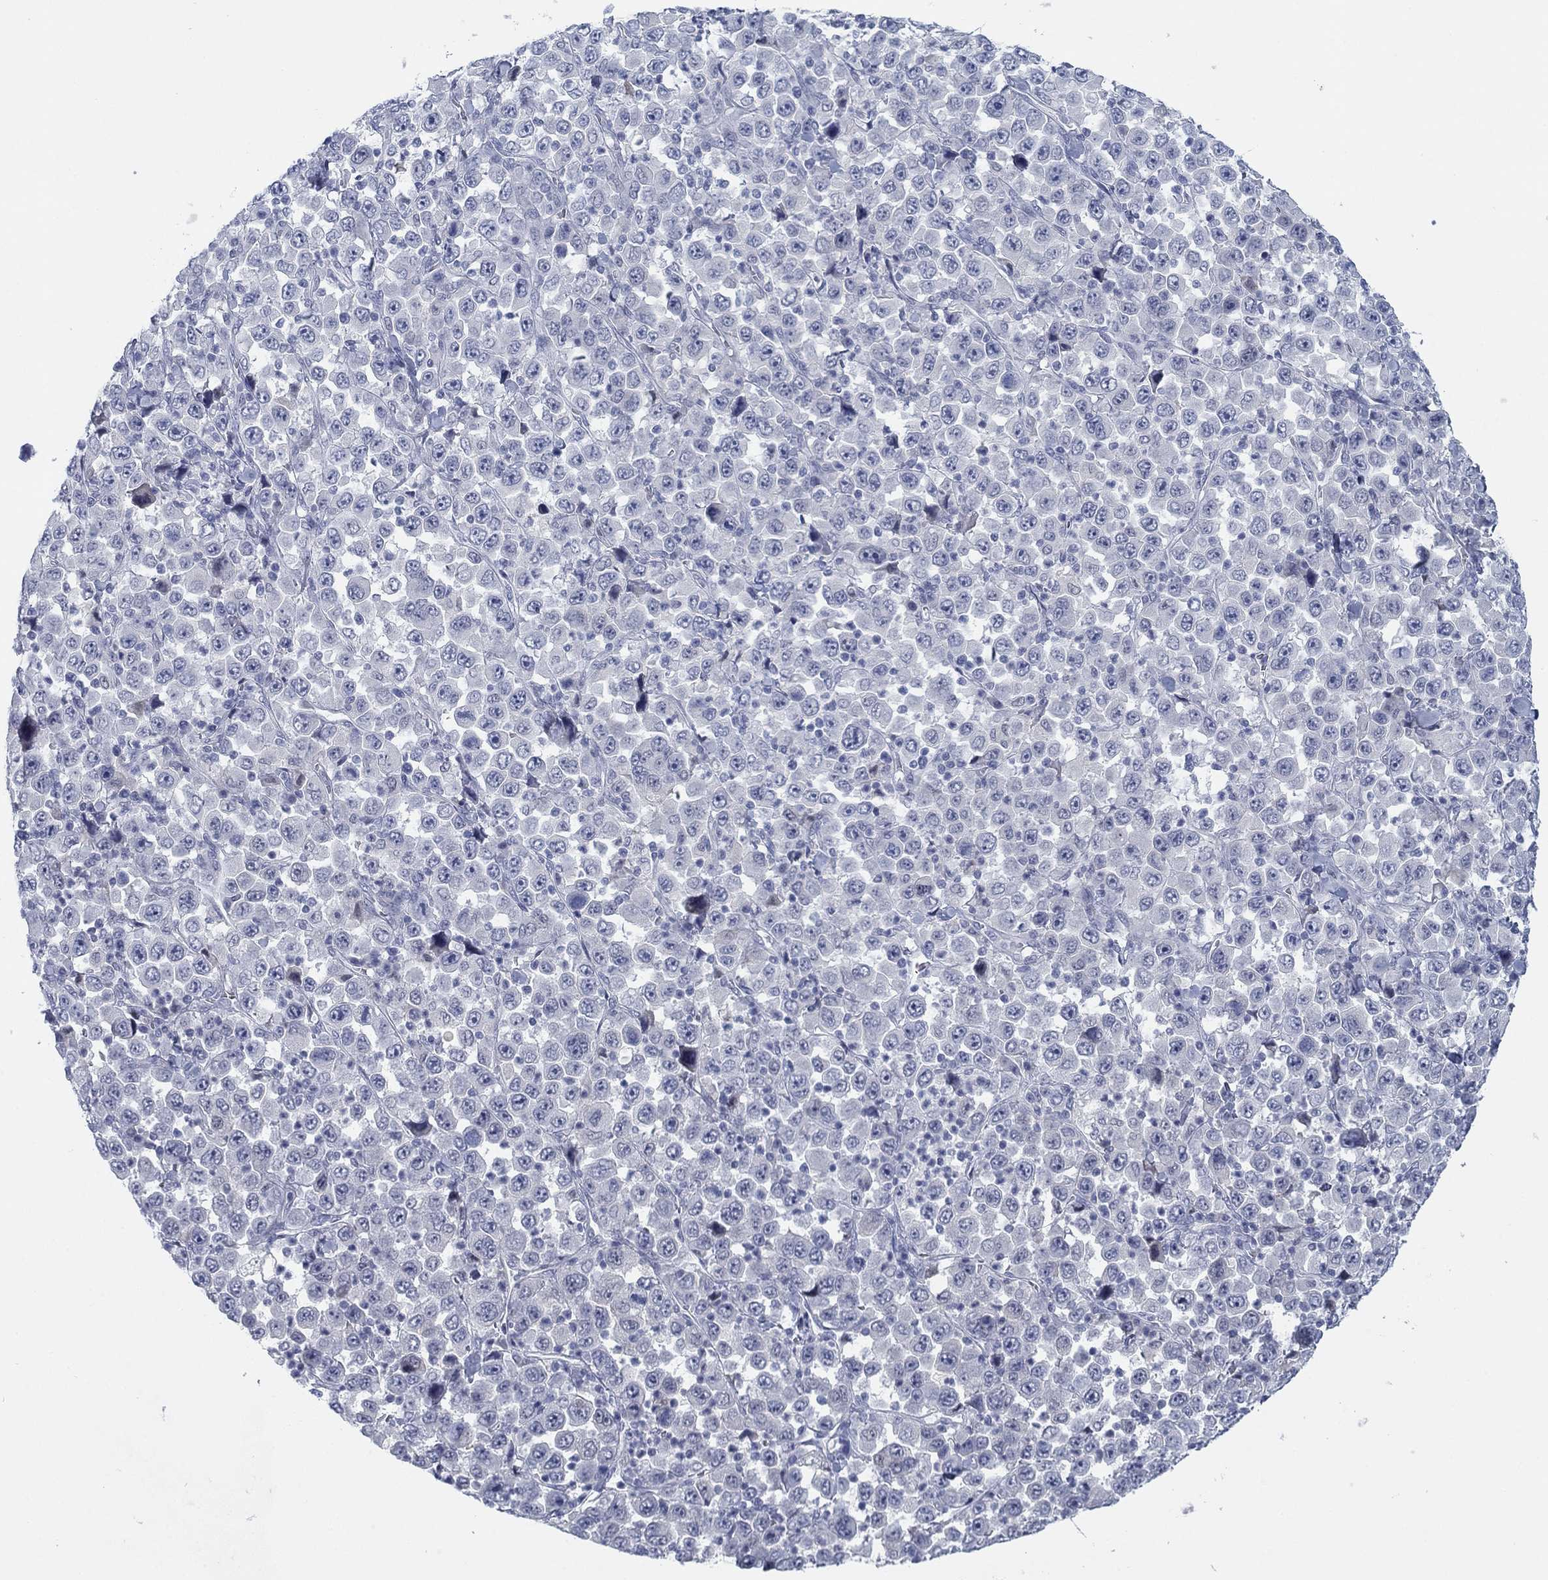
{"staining": {"intensity": "negative", "quantity": "none", "location": "none"}, "tissue": "stomach cancer", "cell_type": "Tumor cells", "image_type": "cancer", "snomed": [{"axis": "morphology", "description": "Normal tissue, NOS"}, {"axis": "morphology", "description": "Adenocarcinoma, NOS"}, {"axis": "topography", "description": "Stomach, upper"}, {"axis": "topography", "description": "Stomach"}], "caption": "Stomach adenocarcinoma was stained to show a protein in brown. There is no significant expression in tumor cells.", "gene": "DNAL1", "patient": {"sex": "male", "age": 59}}